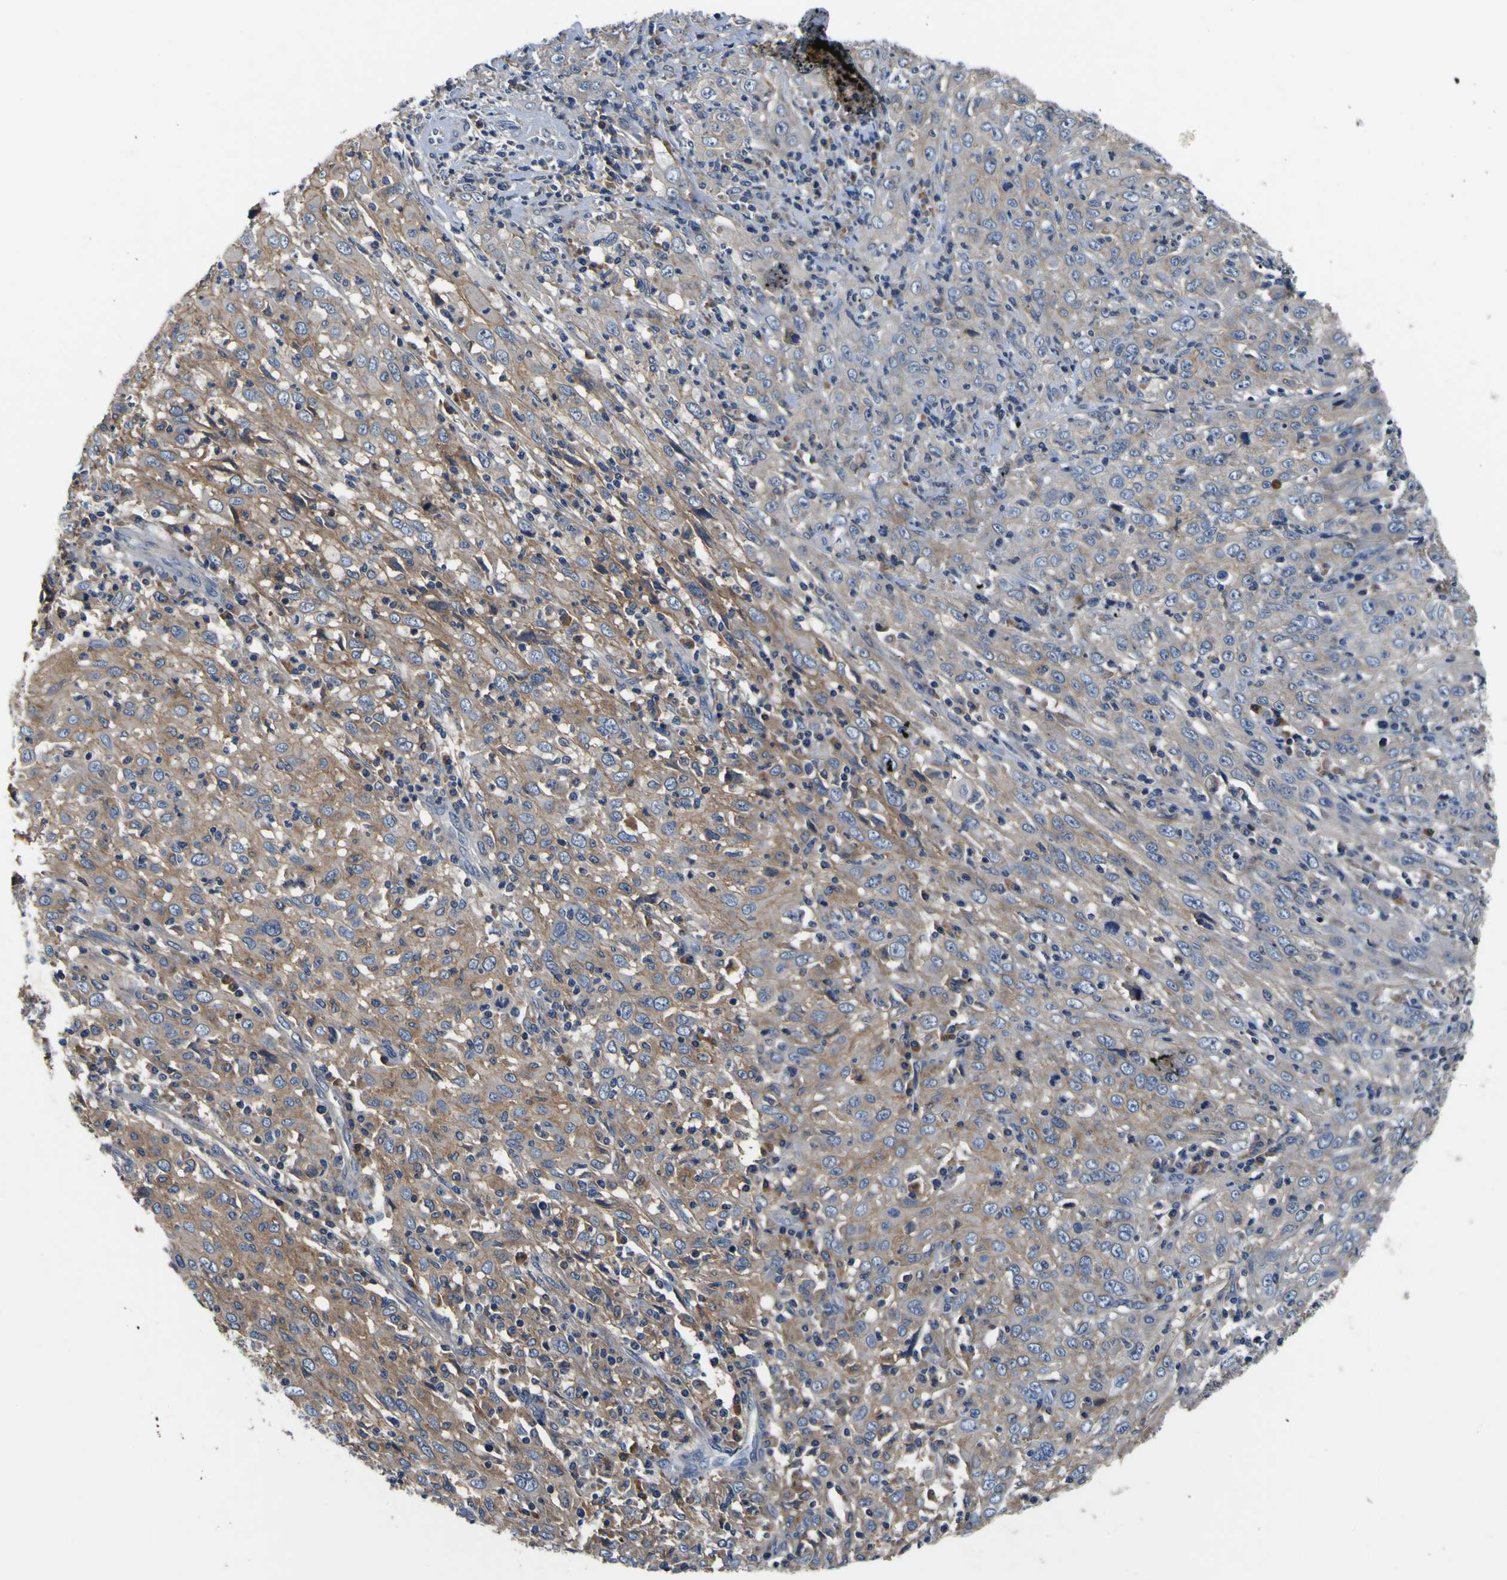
{"staining": {"intensity": "weak", "quantity": "25%-75%", "location": "cytoplasmic/membranous"}, "tissue": "cervical cancer", "cell_type": "Tumor cells", "image_type": "cancer", "snomed": [{"axis": "morphology", "description": "Squamous cell carcinoma, NOS"}, {"axis": "topography", "description": "Cervix"}], "caption": "A micrograph of human squamous cell carcinoma (cervical) stained for a protein exhibits weak cytoplasmic/membranous brown staining in tumor cells. (DAB IHC, brown staining for protein, blue staining for nuclei).", "gene": "EPHB4", "patient": {"sex": "female", "age": 46}}